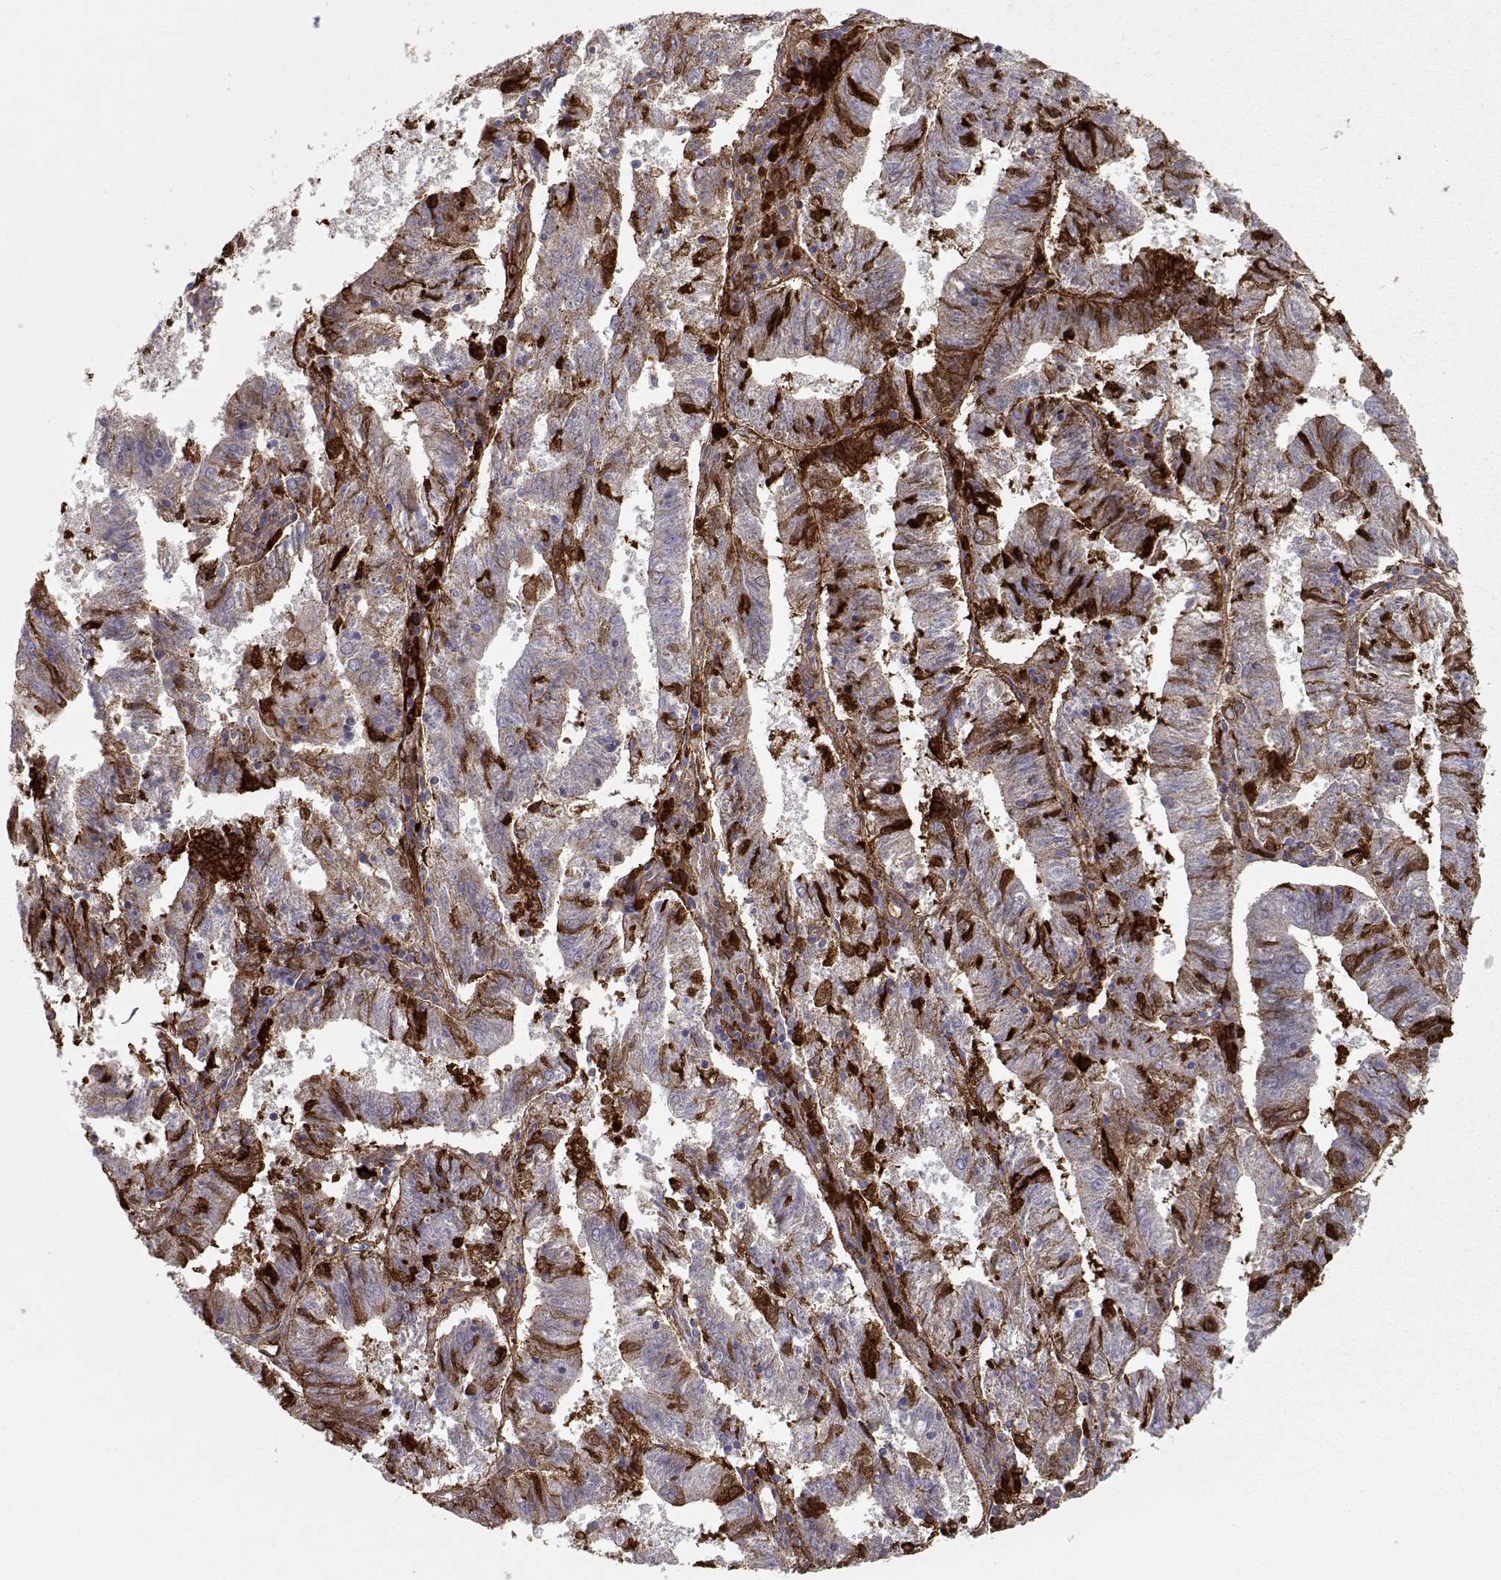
{"staining": {"intensity": "strong", "quantity": "<25%", "location": "cytoplasmic/membranous"}, "tissue": "endometrial cancer", "cell_type": "Tumor cells", "image_type": "cancer", "snomed": [{"axis": "morphology", "description": "Adenocarcinoma, NOS"}, {"axis": "topography", "description": "Endometrium"}], "caption": "Adenocarcinoma (endometrial) stained for a protein (brown) shows strong cytoplasmic/membranous positive staining in approximately <25% of tumor cells.", "gene": "LAMB3", "patient": {"sex": "female", "age": 82}}